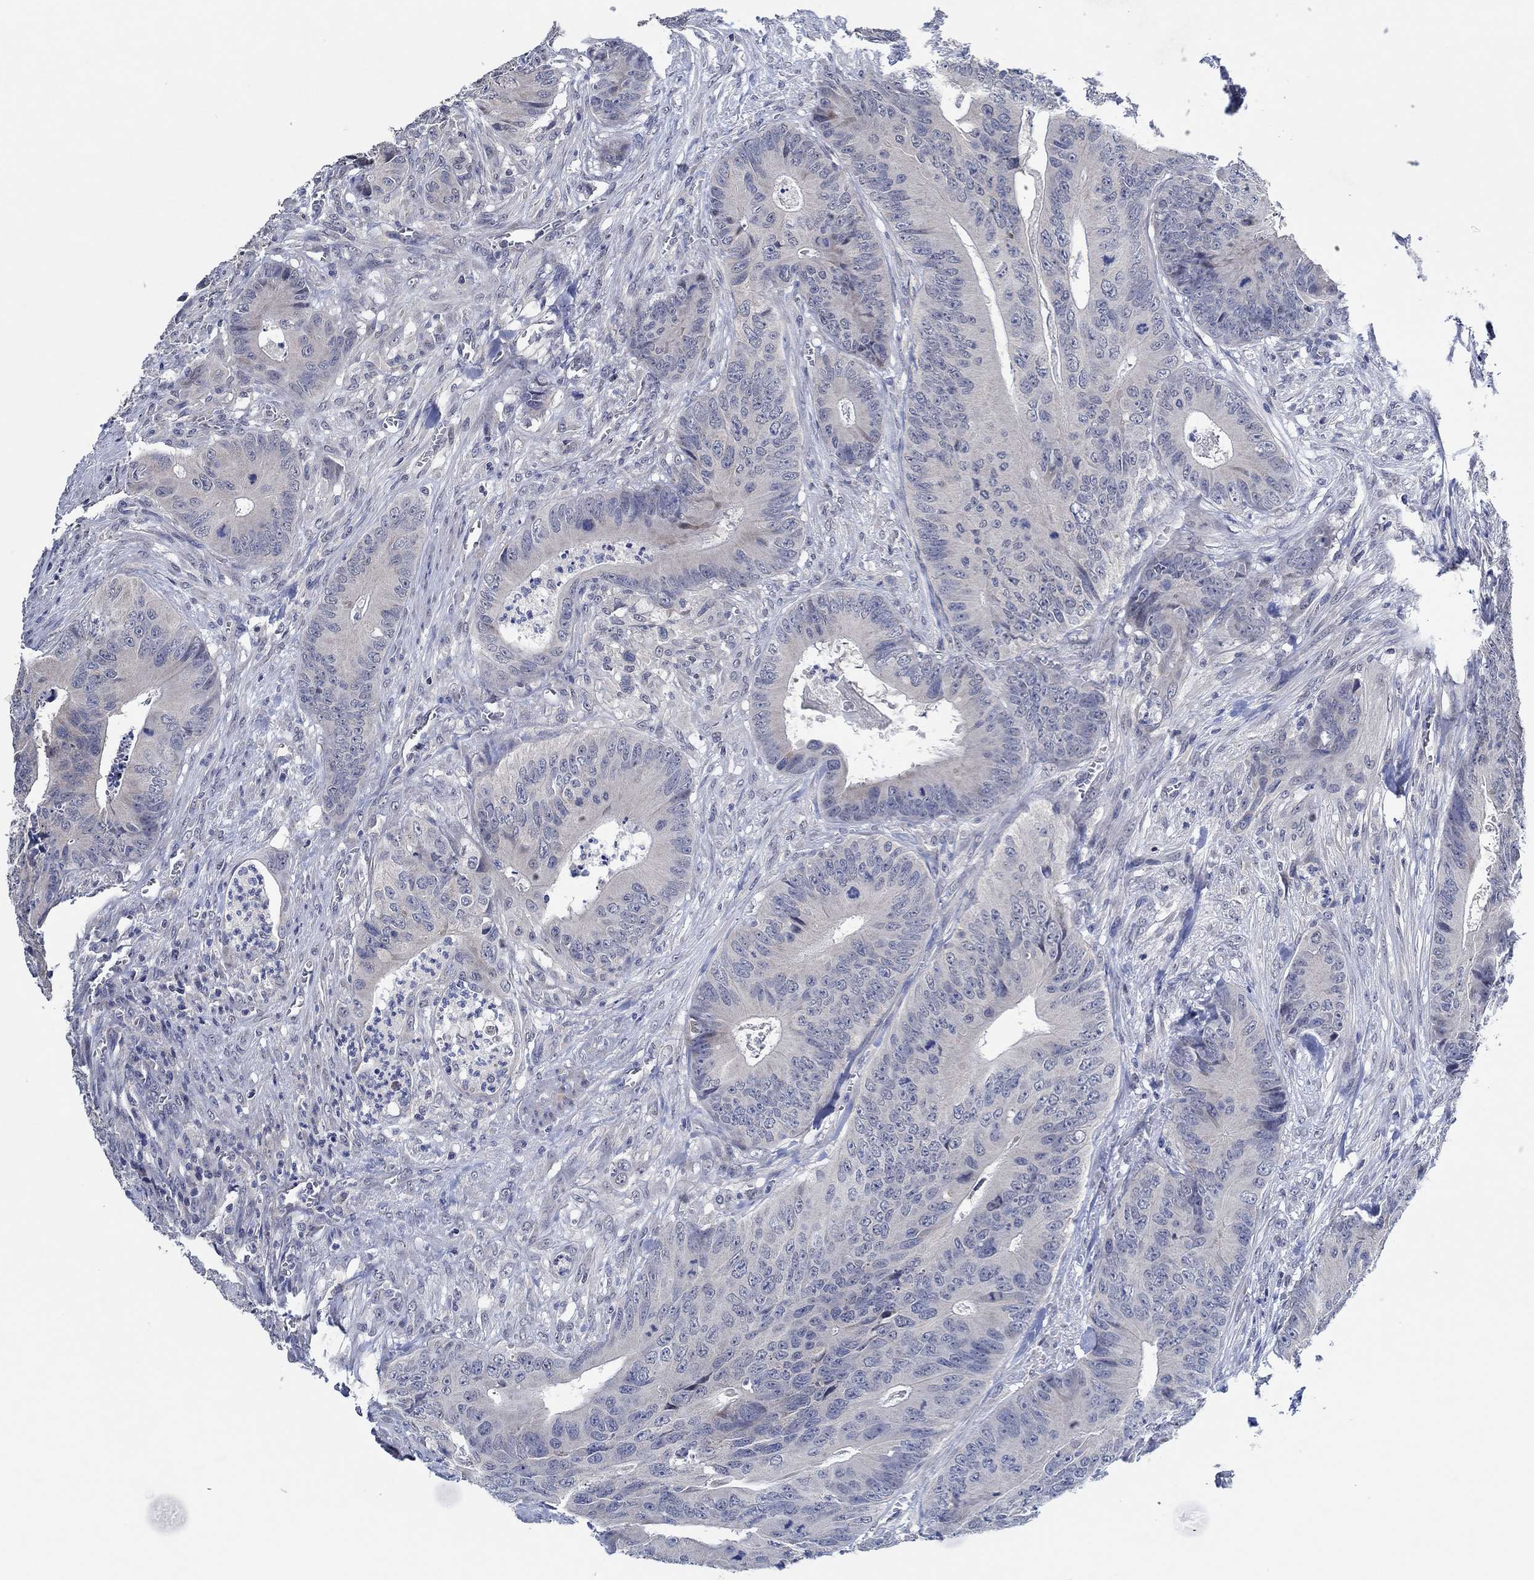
{"staining": {"intensity": "negative", "quantity": "none", "location": "none"}, "tissue": "colorectal cancer", "cell_type": "Tumor cells", "image_type": "cancer", "snomed": [{"axis": "morphology", "description": "Adenocarcinoma, NOS"}, {"axis": "topography", "description": "Colon"}], "caption": "The immunohistochemistry (IHC) image has no significant staining in tumor cells of colorectal adenocarcinoma tissue.", "gene": "PRRT3", "patient": {"sex": "male", "age": 84}}